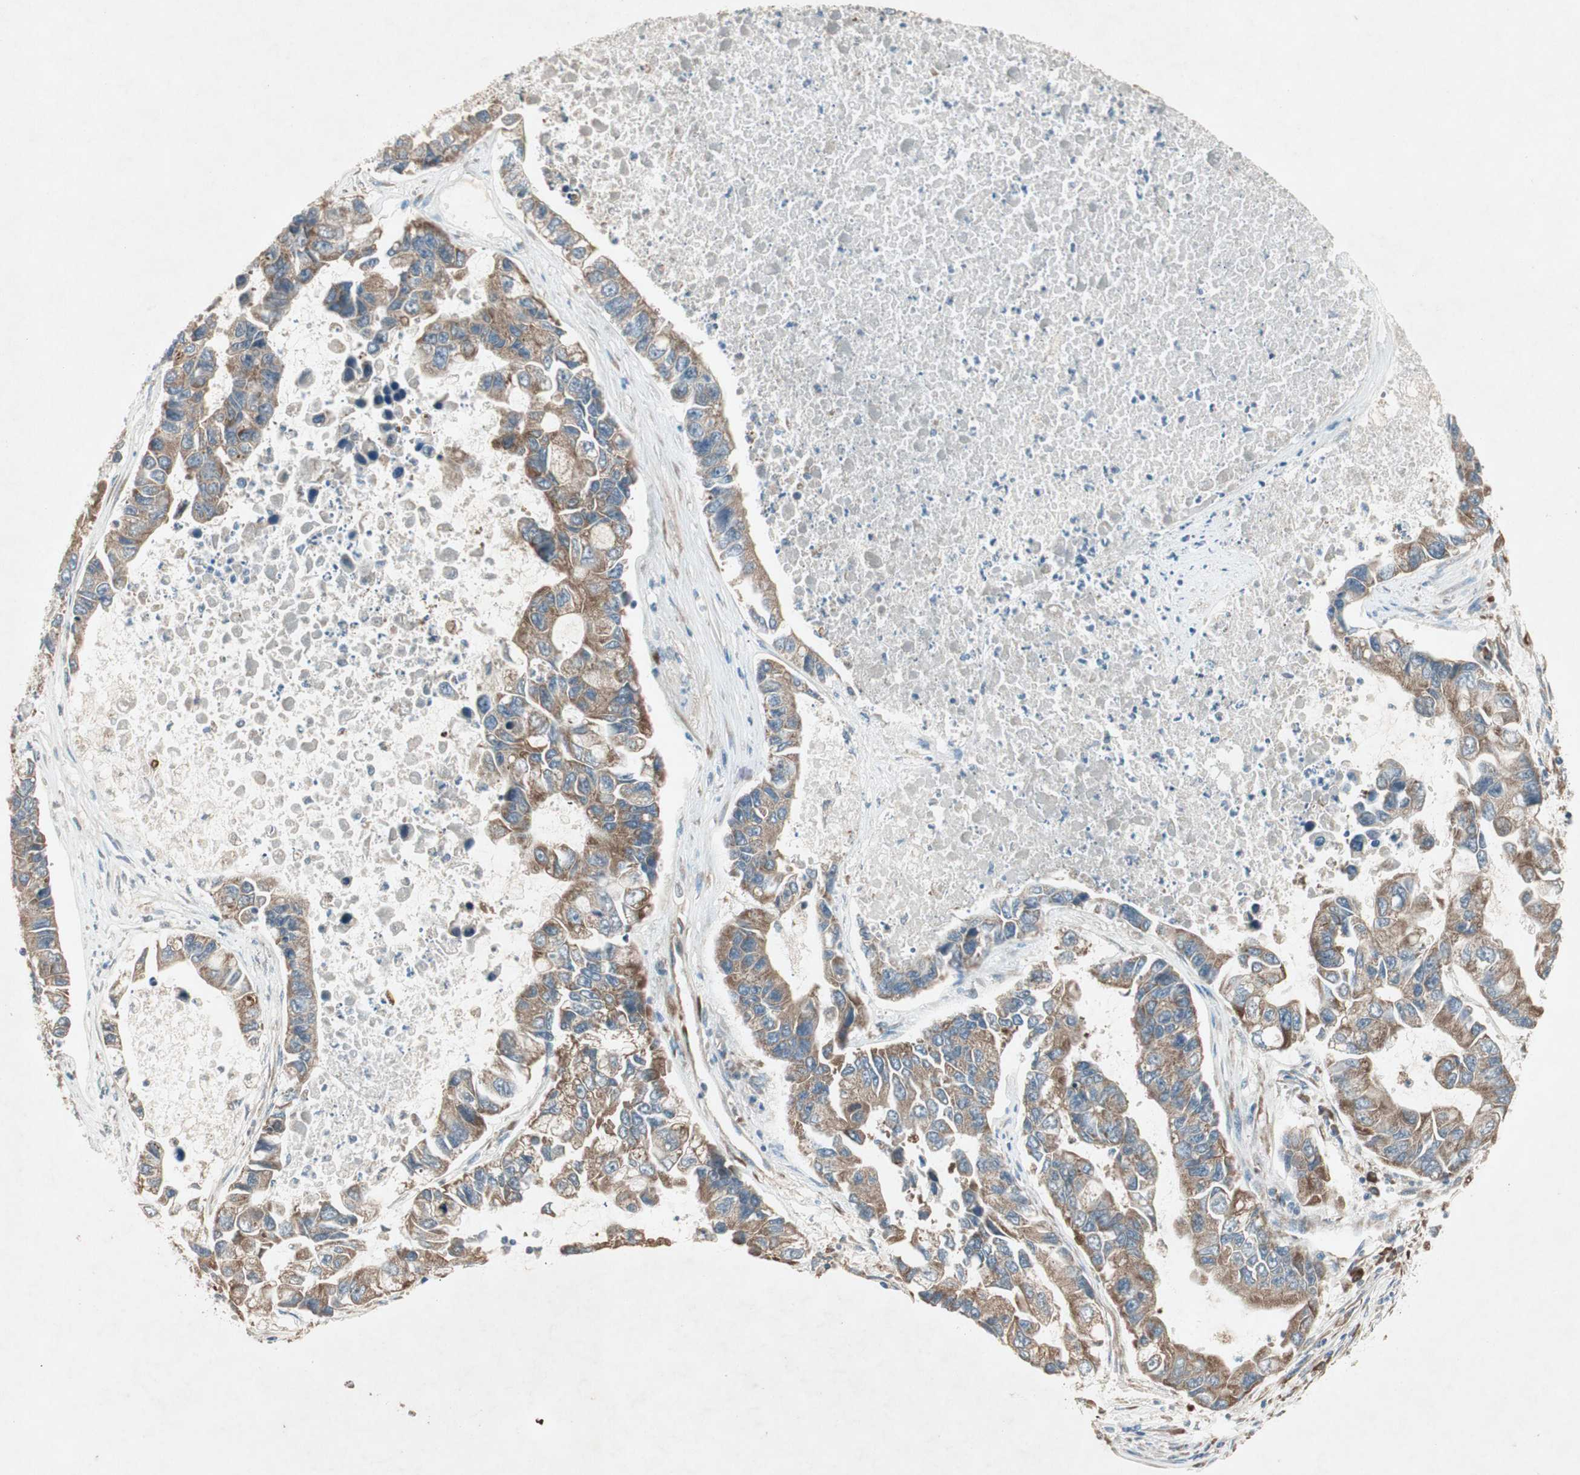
{"staining": {"intensity": "moderate", "quantity": ">75%", "location": "cytoplasmic/membranous"}, "tissue": "lung cancer", "cell_type": "Tumor cells", "image_type": "cancer", "snomed": [{"axis": "morphology", "description": "Adenocarcinoma, NOS"}, {"axis": "topography", "description": "Lung"}], "caption": "Human lung adenocarcinoma stained with a brown dye demonstrates moderate cytoplasmic/membranous positive staining in about >75% of tumor cells.", "gene": "RPL23", "patient": {"sex": "female", "age": 51}}